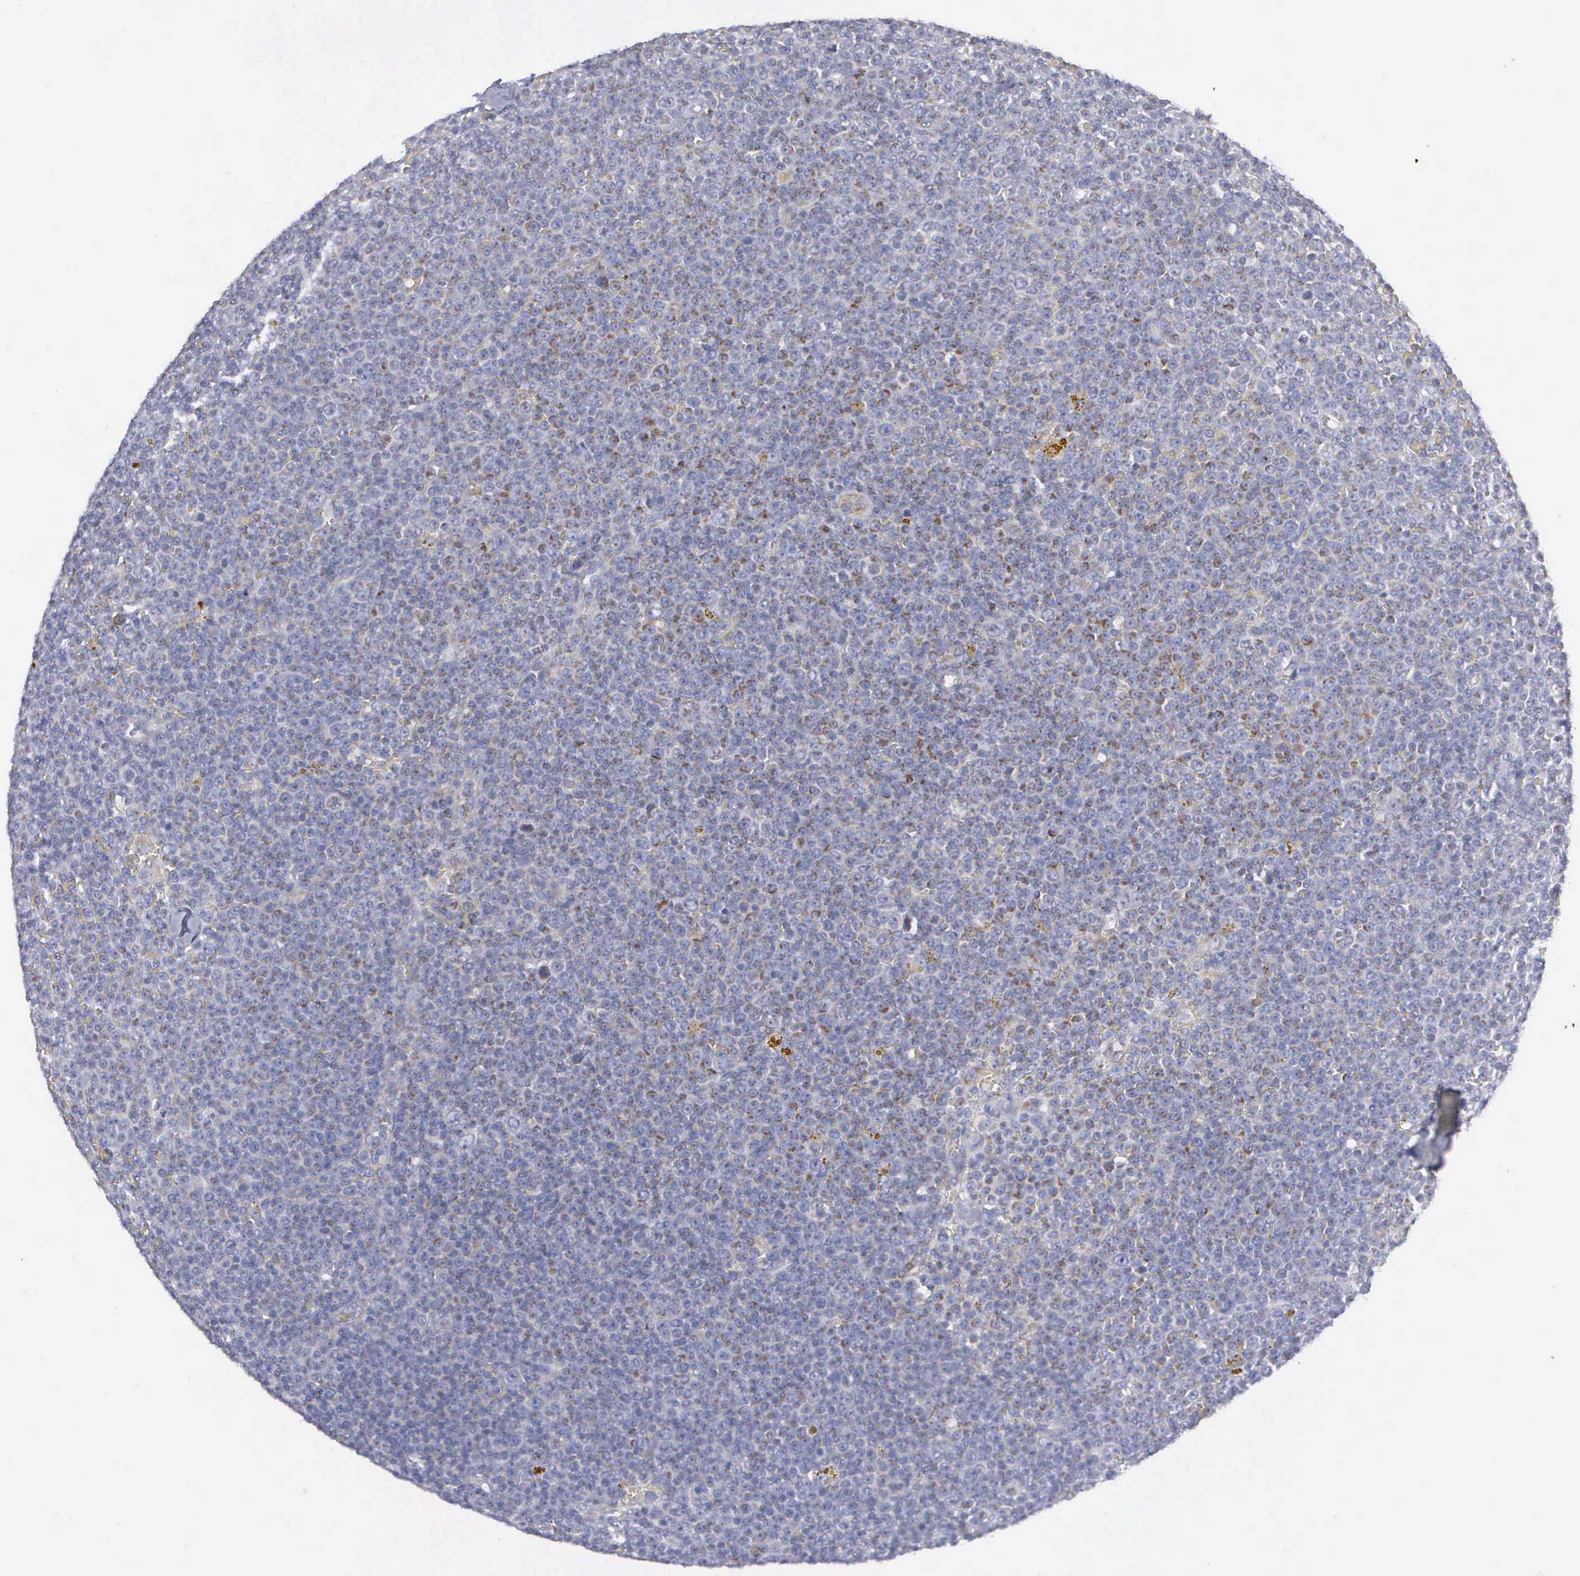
{"staining": {"intensity": "weak", "quantity": "25%-75%", "location": "cytoplasmic/membranous"}, "tissue": "lymphoma", "cell_type": "Tumor cells", "image_type": "cancer", "snomed": [{"axis": "morphology", "description": "Malignant lymphoma, non-Hodgkin's type, Low grade"}, {"axis": "topography", "description": "Lymph node"}], "caption": "Protein staining of malignant lymphoma, non-Hodgkin's type (low-grade) tissue shows weak cytoplasmic/membranous staining in approximately 25%-75% of tumor cells.", "gene": "APOOL", "patient": {"sex": "male", "age": 50}}